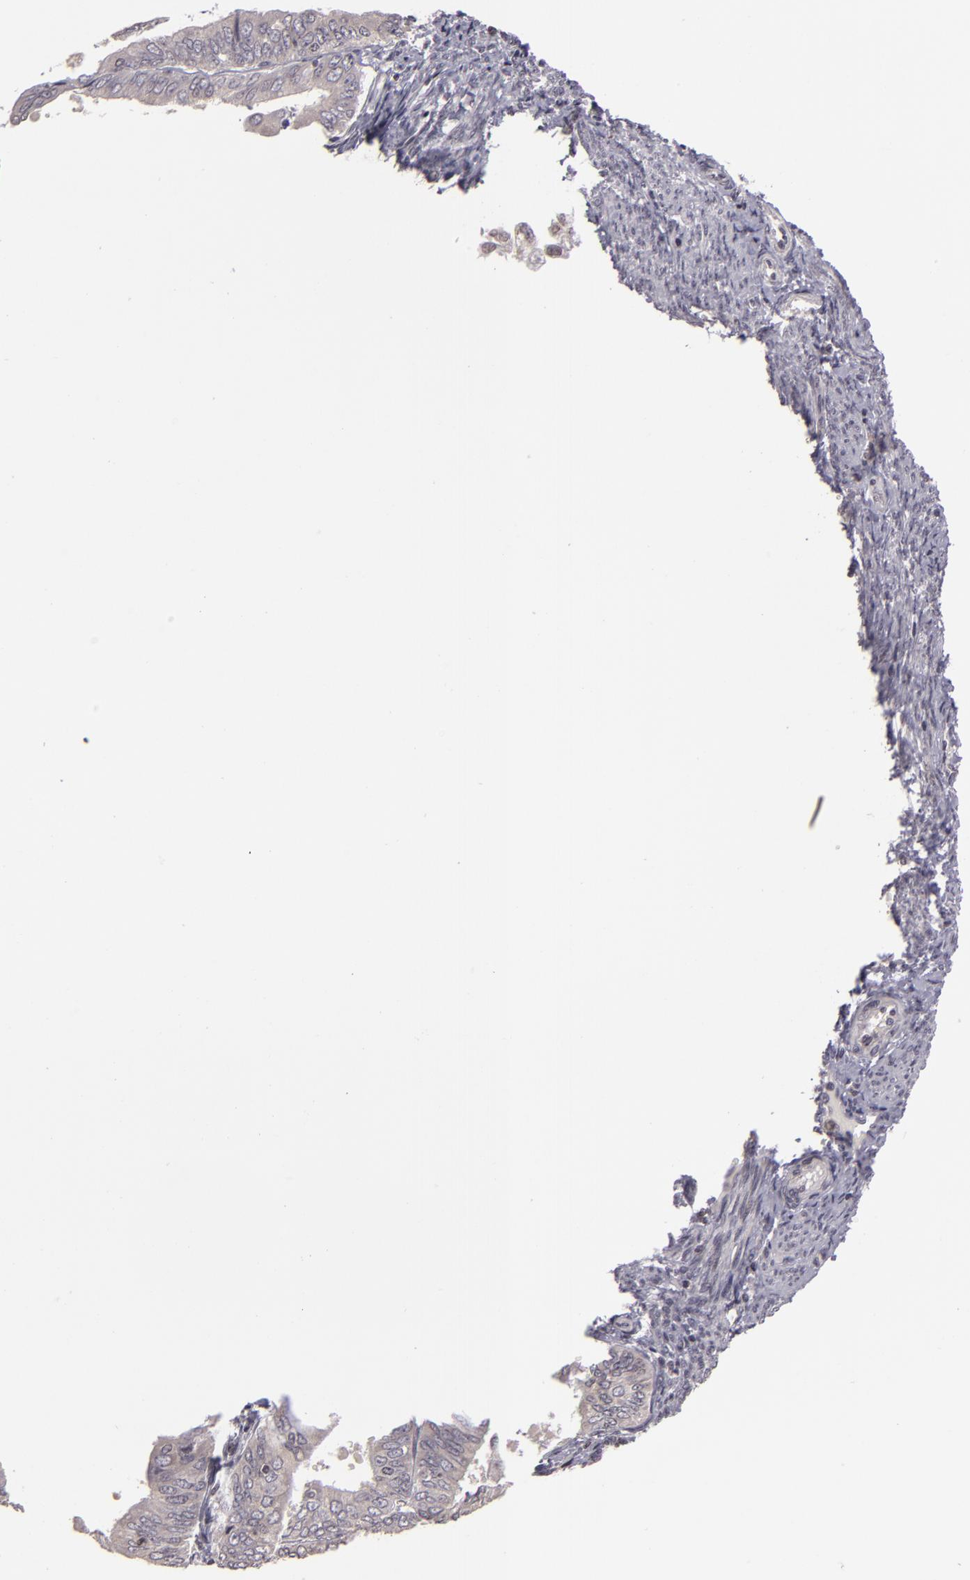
{"staining": {"intensity": "negative", "quantity": "none", "location": "none"}, "tissue": "endometrial cancer", "cell_type": "Tumor cells", "image_type": "cancer", "snomed": [{"axis": "morphology", "description": "Adenocarcinoma, NOS"}, {"axis": "topography", "description": "Endometrium"}], "caption": "A high-resolution histopathology image shows immunohistochemistry staining of endometrial cancer, which reveals no significant expression in tumor cells. (DAB (3,3'-diaminobenzidine) IHC with hematoxylin counter stain).", "gene": "AKAP6", "patient": {"sex": "female", "age": 79}}